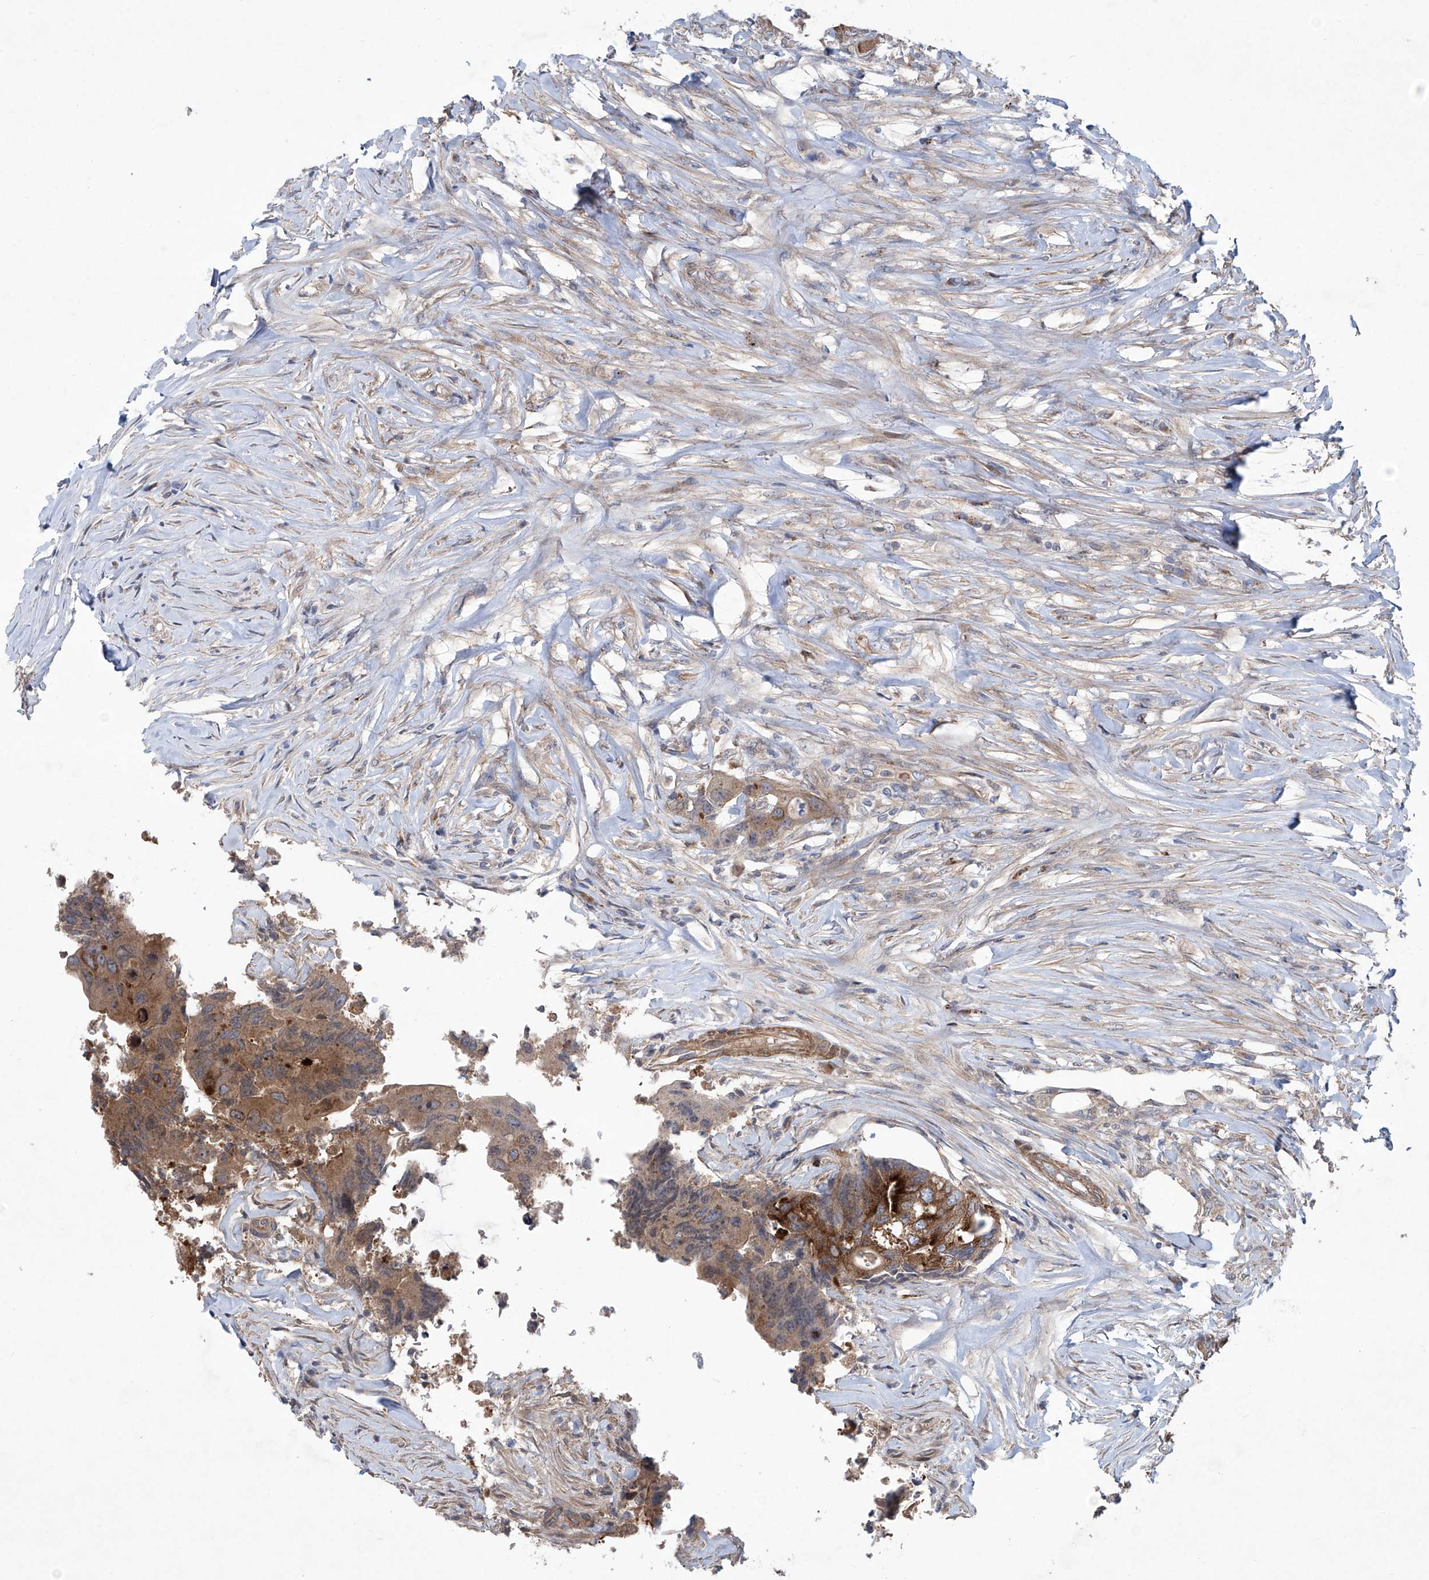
{"staining": {"intensity": "moderate", "quantity": ">75%", "location": "cytoplasmic/membranous"}, "tissue": "colorectal cancer", "cell_type": "Tumor cells", "image_type": "cancer", "snomed": [{"axis": "morphology", "description": "Adenocarcinoma, NOS"}, {"axis": "topography", "description": "Colon"}], "caption": "Immunohistochemical staining of colorectal adenocarcinoma displays medium levels of moderate cytoplasmic/membranous protein positivity in approximately >75% of tumor cells. (Stains: DAB (3,3'-diaminobenzidine) in brown, nuclei in blue, Microscopy: brightfield microscopy at high magnification).", "gene": "KLC4", "patient": {"sex": "male", "age": 71}}